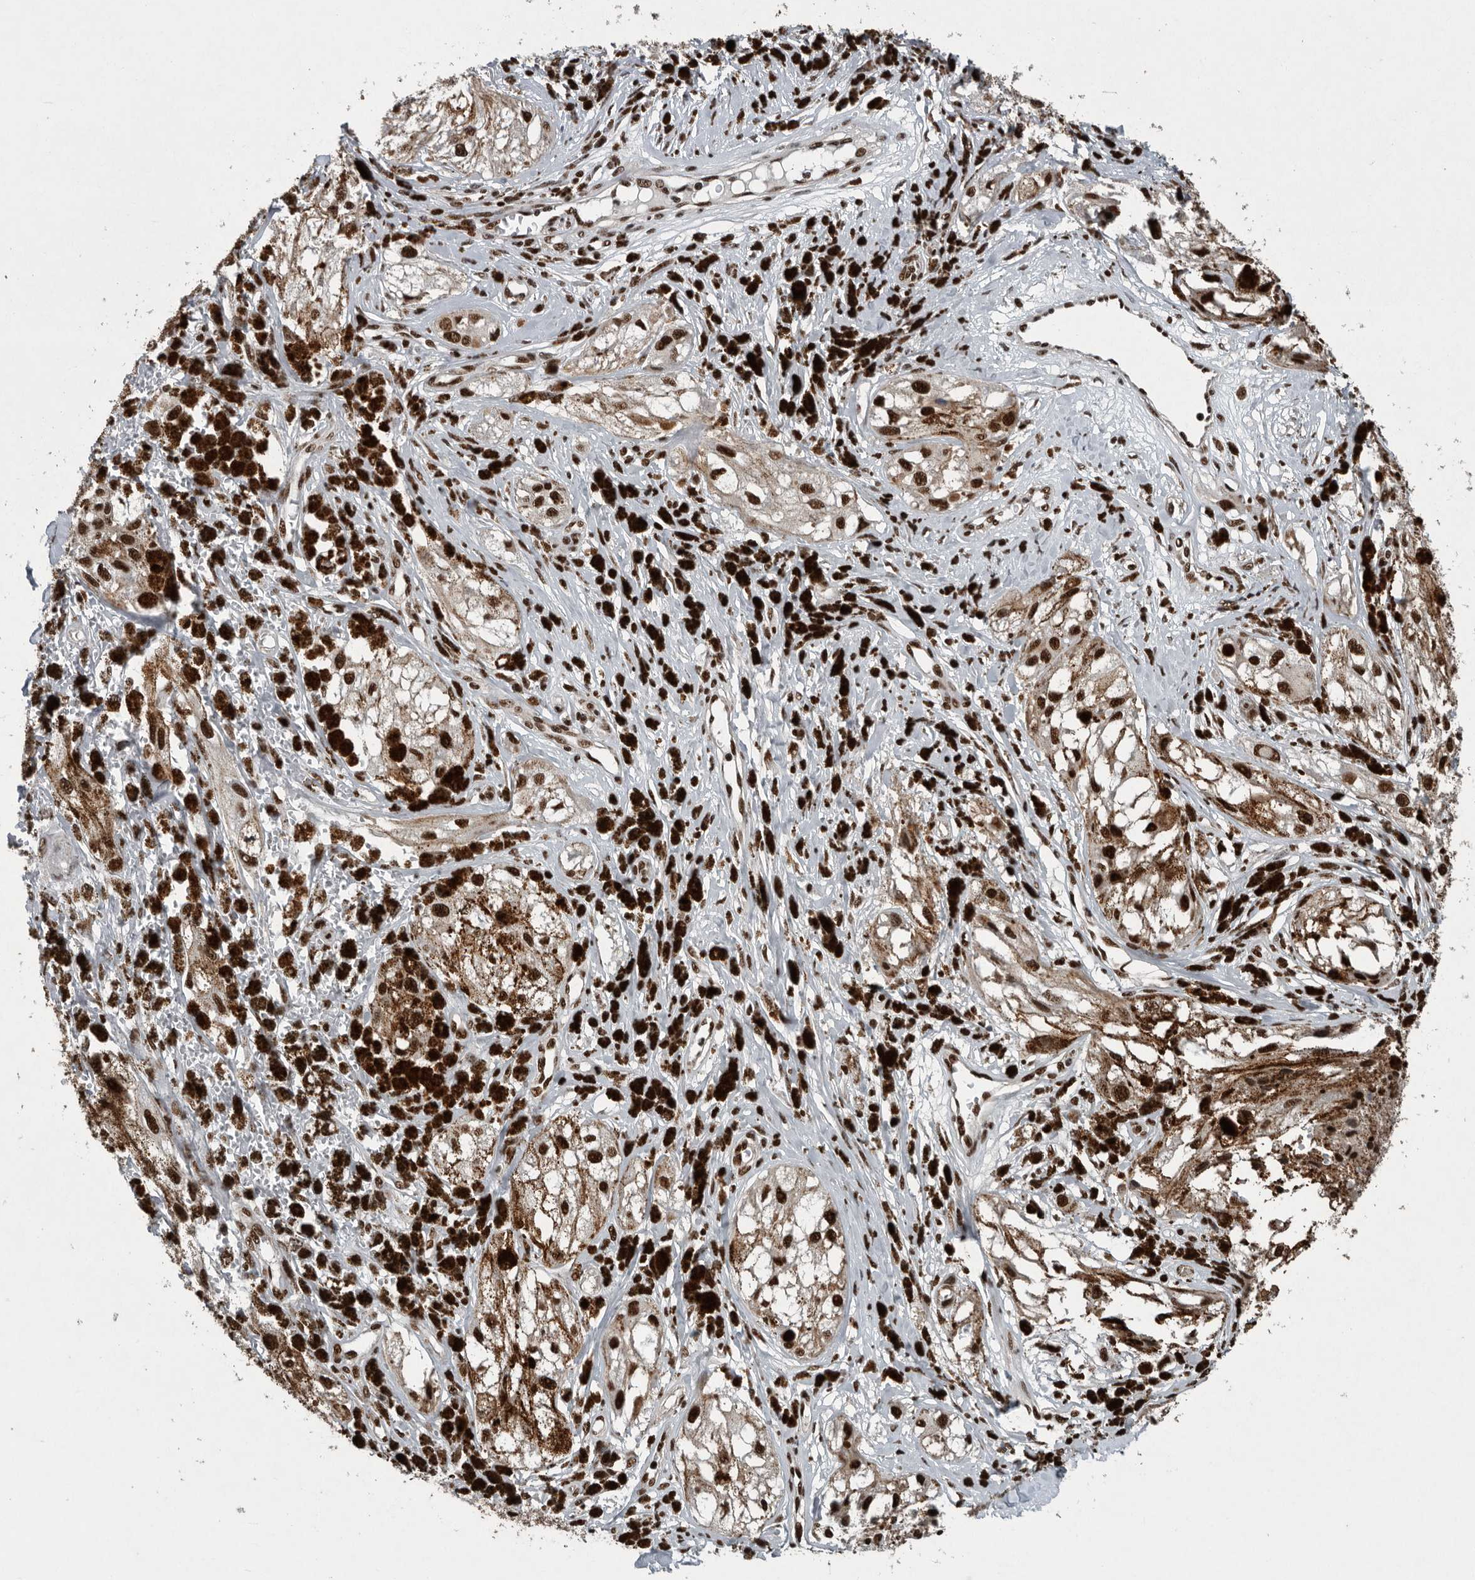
{"staining": {"intensity": "moderate", "quantity": ">75%", "location": "nuclear"}, "tissue": "melanoma", "cell_type": "Tumor cells", "image_type": "cancer", "snomed": [{"axis": "morphology", "description": "Malignant melanoma, NOS"}, {"axis": "topography", "description": "Skin"}], "caption": "Melanoma stained for a protein exhibits moderate nuclear positivity in tumor cells.", "gene": "SENP7", "patient": {"sex": "male", "age": 88}}